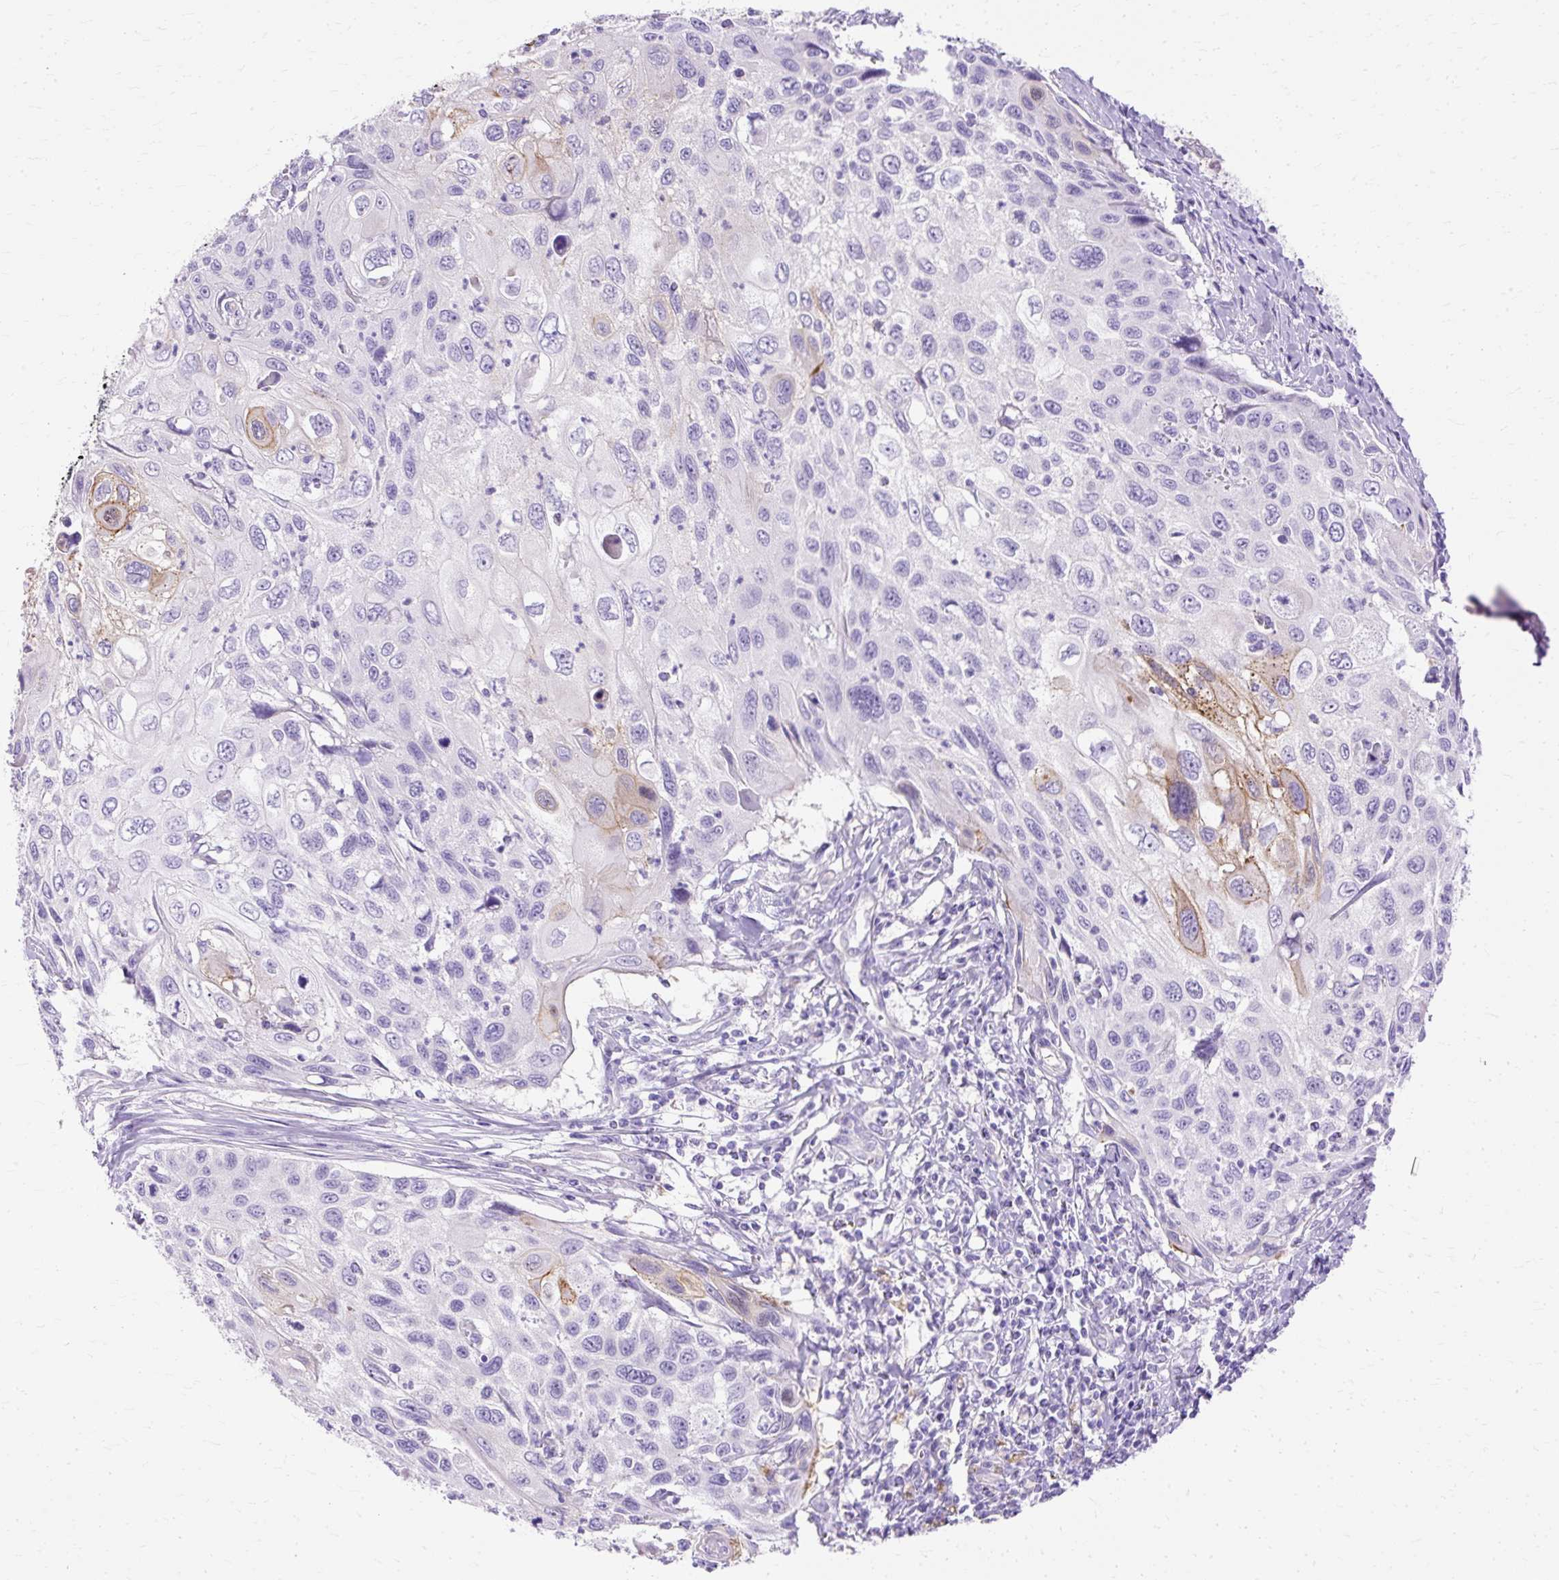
{"staining": {"intensity": "moderate", "quantity": "<25%", "location": "cytoplasmic/membranous"}, "tissue": "cervical cancer", "cell_type": "Tumor cells", "image_type": "cancer", "snomed": [{"axis": "morphology", "description": "Squamous cell carcinoma, NOS"}, {"axis": "topography", "description": "Cervix"}], "caption": "This image exhibits cervical cancer stained with immunohistochemistry to label a protein in brown. The cytoplasmic/membranous of tumor cells show moderate positivity for the protein. Nuclei are counter-stained blue.", "gene": "MYO6", "patient": {"sex": "female", "age": 70}}